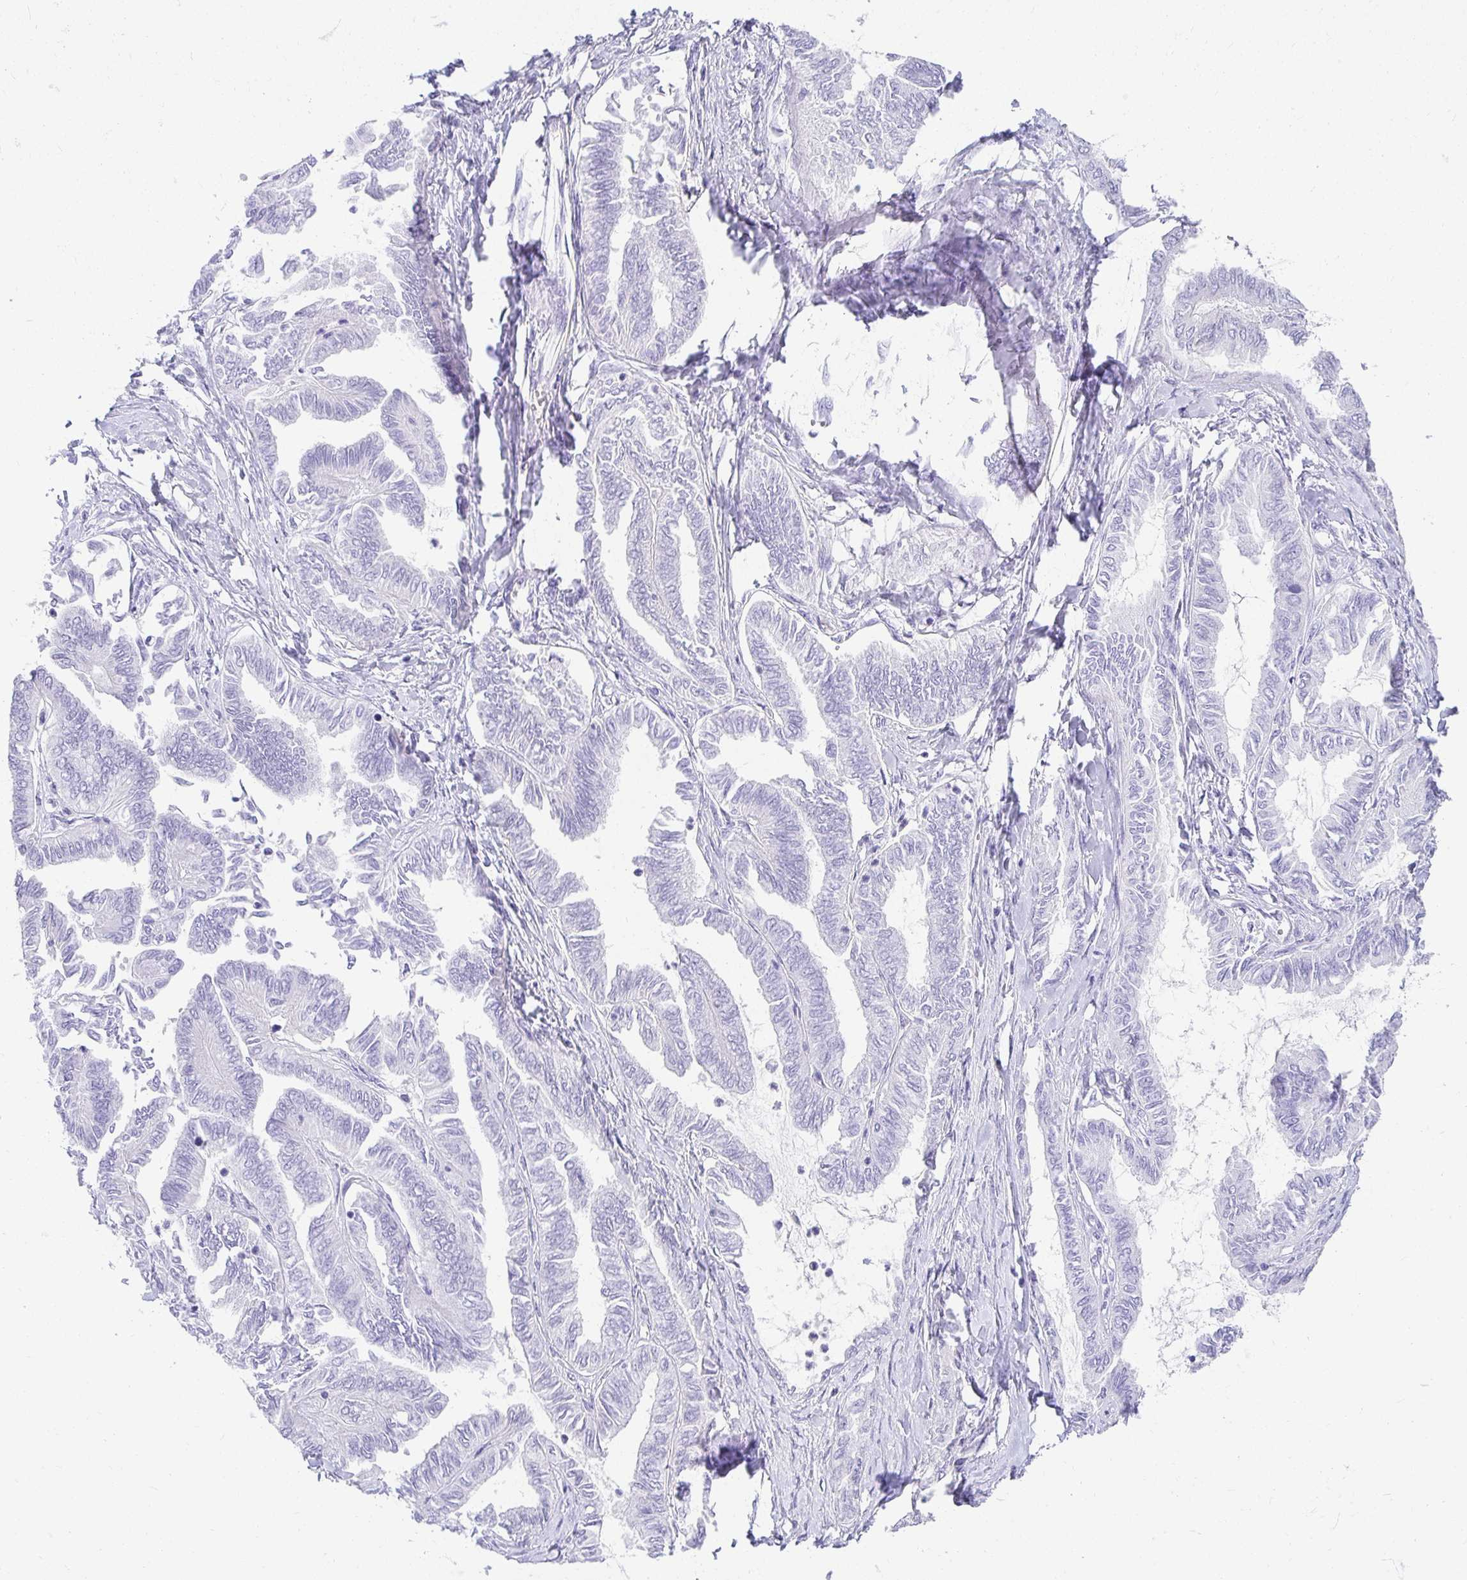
{"staining": {"intensity": "negative", "quantity": "none", "location": "none"}, "tissue": "ovarian cancer", "cell_type": "Tumor cells", "image_type": "cancer", "snomed": [{"axis": "morphology", "description": "Carcinoma, endometroid"}, {"axis": "topography", "description": "Ovary"}], "caption": "Micrograph shows no protein positivity in tumor cells of ovarian cancer (endometroid carcinoma) tissue. Brightfield microscopy of immunohistochemistry stained with DAB (brown) and hematoxylin (blue), captured at high magnification.", "gene": "CHAT", "patient": {"sex": "female", "age": 70}}